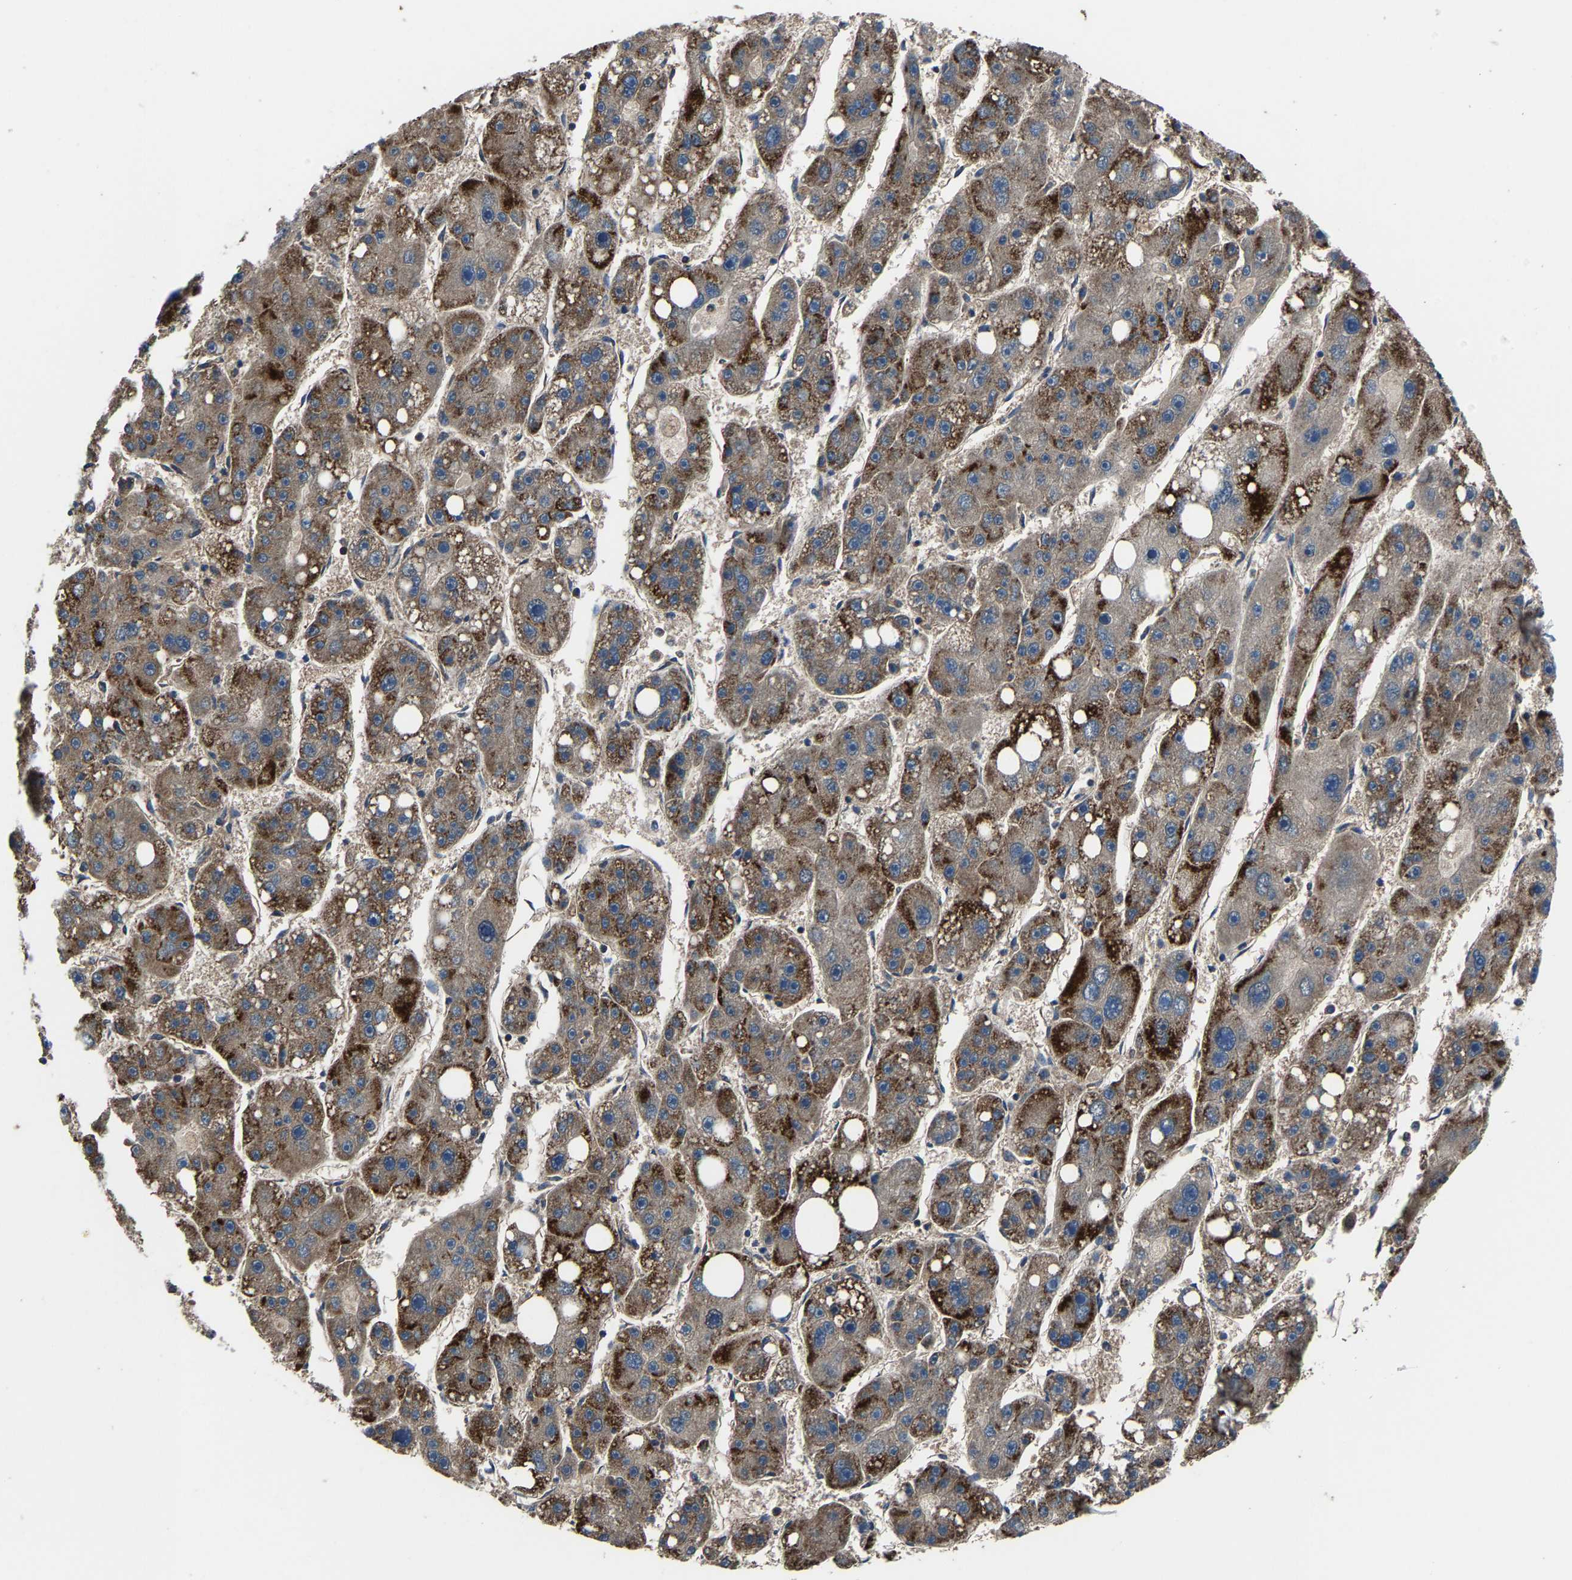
{"staining": {"intensity": "moderate", "quantity": ">75%", "location": "cytoplasmic/membranous"}, "tissue": "liver cancer", "cell_type": "Tumor cells", "image_type": "cancer", "snomed": [{"axis": "morphology", "description": "Carcinoma, Hepatocellular, NOS"}, {"axis": "topography", "description": "Liver"}], "caption": "Liver hepatocellular carcinoma stained for a protein (brown) reveals moderate cytoplasmic/membranous positive expression in approximately >75% of tumor cells.", "gene": "KIAA1958", "patient": {"sex": "female", "age": 61}}